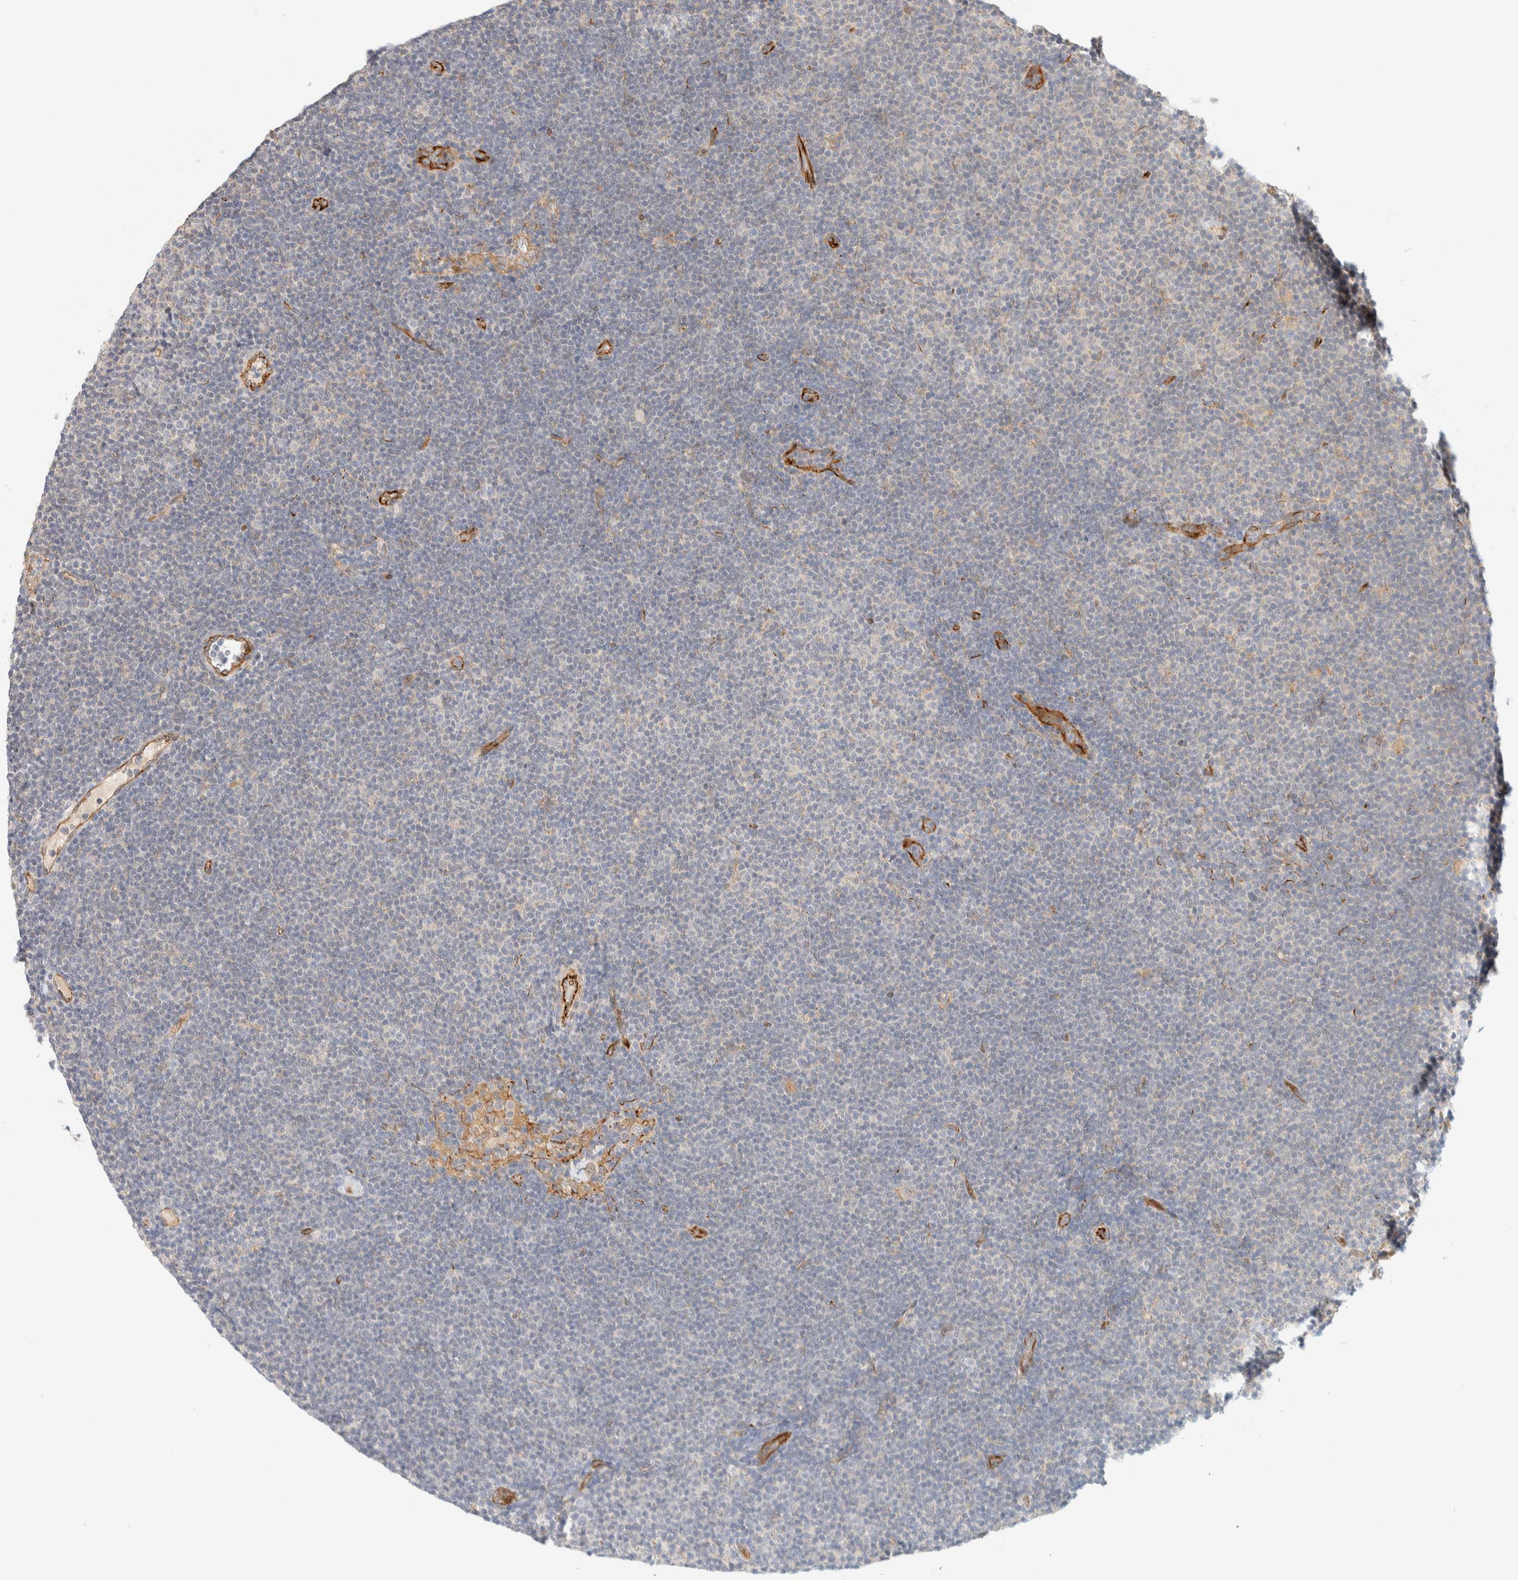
{"staining": {"intensity": "negative", "quantity": "none", "location": "none"}, "tissue": "lymphoma", "cell_type": "Tumor cells", "image_type": "cancer", "snomed": [{"axis": "morphology", "description": "Malignant lymphoma, non-Hodgkin's type, Low grade"}, {"axis": "topography", "description": "Lymph node"}], "caption": "Immunohistochemical staining of human lymphoma exhibits no significant expression in tumor cells. (DAB immunohistochemistry with hematoxylin counter stain).", "gene": "FAT1", "patient": {"sex": "female", "age": 53}}